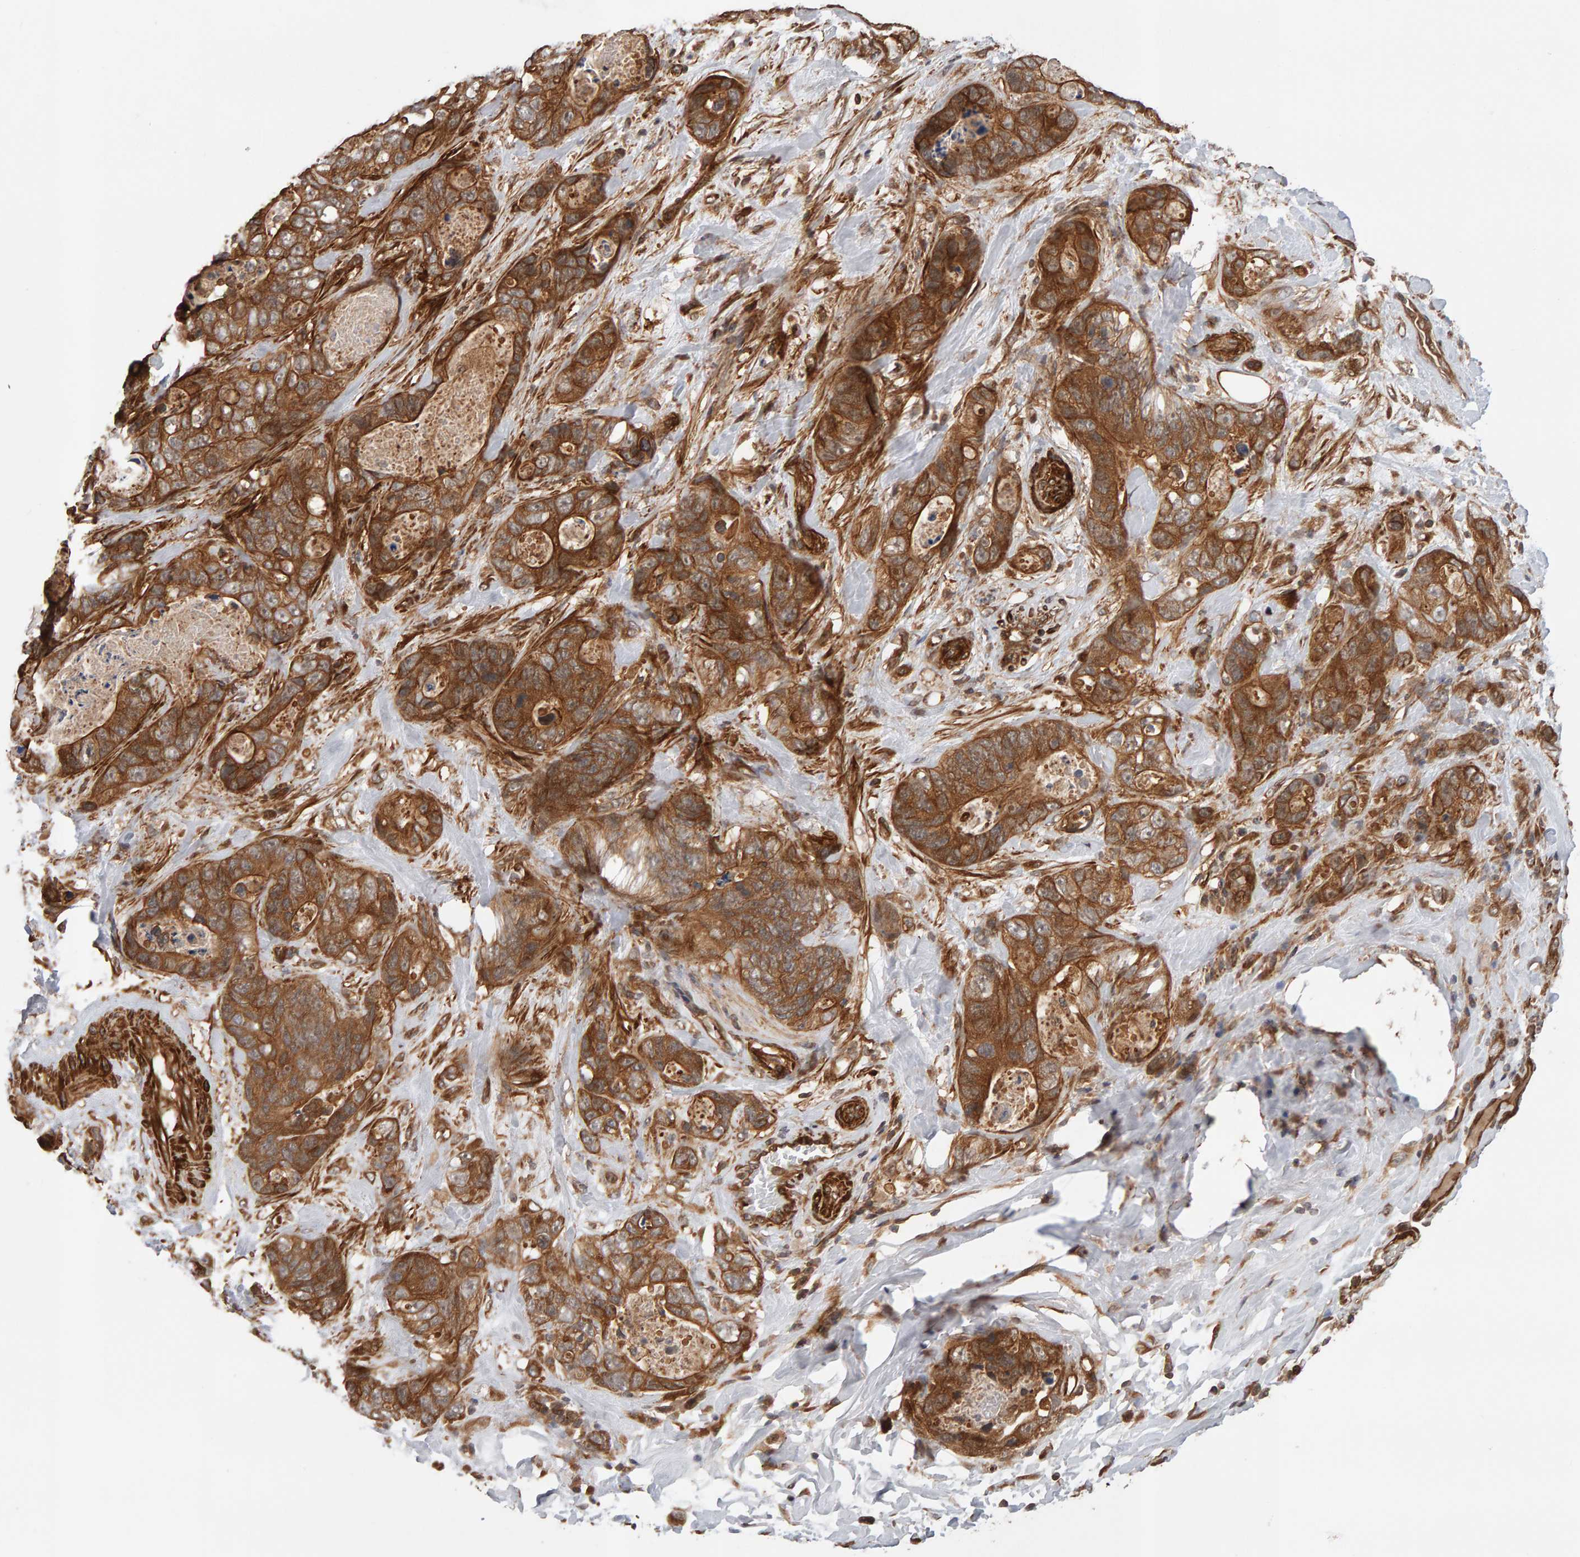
{"staining": {"intensity": "moderate", "quantity": ">75%", "location": "cytoplasmic/membranous"}, "tissue": "stomach cancer", "cell_type": "Tumor cells", "image_type": "cancer", "snomed": [{"axis": "morphology", "description": "Normal tissue, NOS"}, {"axis": "morphology", "description": "Adenocarcinoma, NOS"}, {"axis": "topography", "description": "Stomach"}], "caption": "A micrograph showing moderate cytoplasmic/membranous positivity in about >75% of tumor cells in stomach cancer, as visualized by brown immunohistochemical staining.", "gene": "SYNRG", "patient": {"sex": "female", "age": 89}}